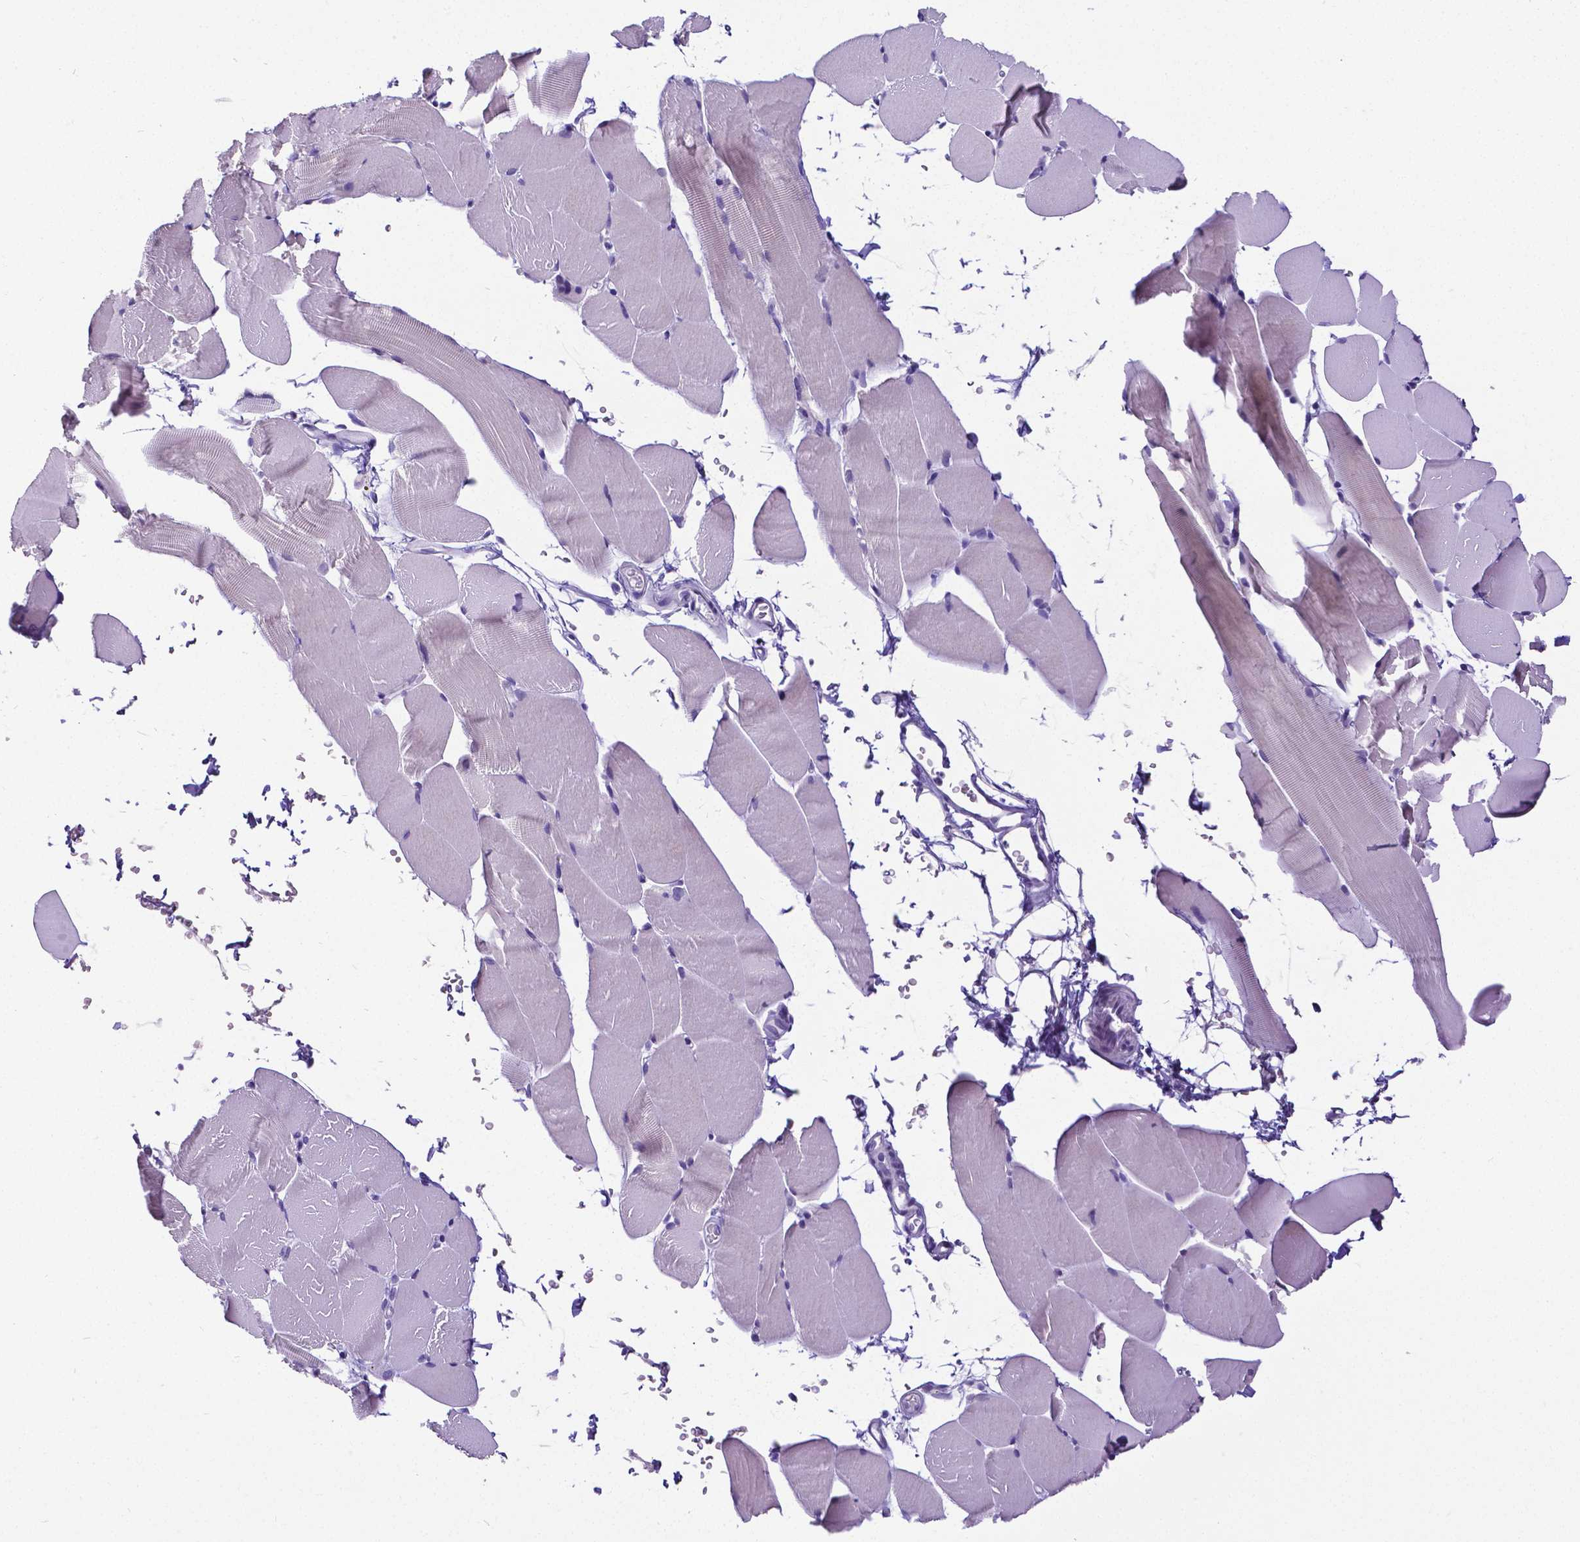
{"staining": {"intensity": "negative", "quantity": "none", "location": "none"}, "tissue": "skeletal muscle", "cell_type": "Myocytes", "image_type": "normal", "snomed": [{"axis": "morphology", "description": "Normal tissue, NOS"}, {"axis": "topography", "description": "Skeletal muscle"}], "caption": "Immunohistochemical staining of unremarkable skeletal muscle displays no significant positivity in myocytes. (Immunohistochemistry (ihc), brightfield microscopy, high magnification).", "gene": "SATB2", "patient": {"sex": "female", "age": 37}}